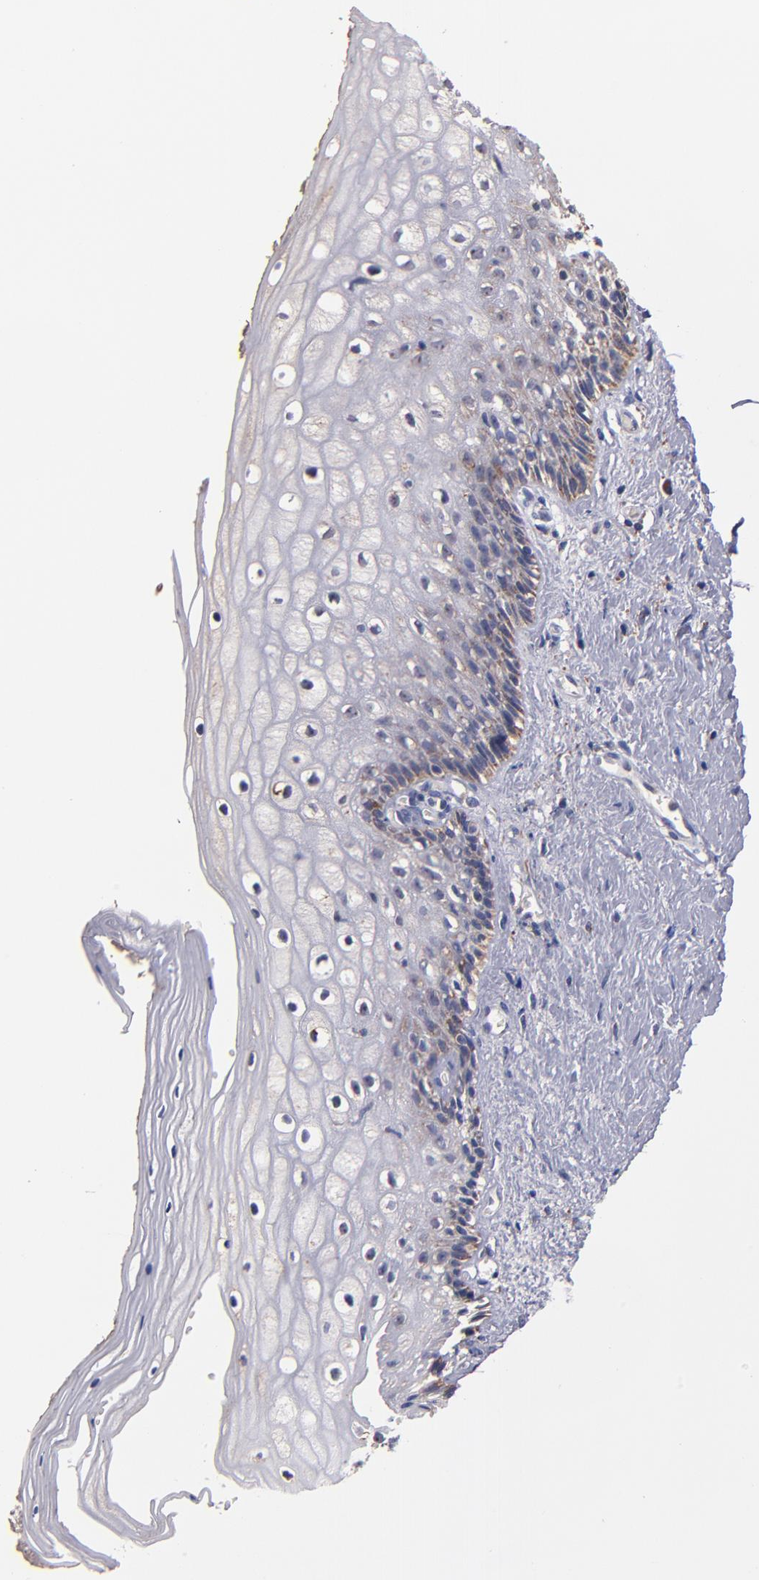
{"staining": {"intensity": "weak", "quantity": "<25%", "location": "cytoplasmic/membranous"}, "tissue": "vagina", "cell_type": "Squamous epithelial cells", "image_type": "normal", "snomed": [{"axis": "morphology", "description": "Normal tissue, NOS"}, {"axis": "topography", "description": "Vagina"}], "caption": "This histopathology image is of unremarkable vagina stained with immunohistochemistry (IHC) to label a protein in brown with the nuclei are counter-stained blue. There is no expression in squamous epithelial cells. (DAB immunohistochemistry (IHC) with hematoxylin counter stain).", "gene": "DIABLO", "patient": {"sex": "female", "age": 46}}